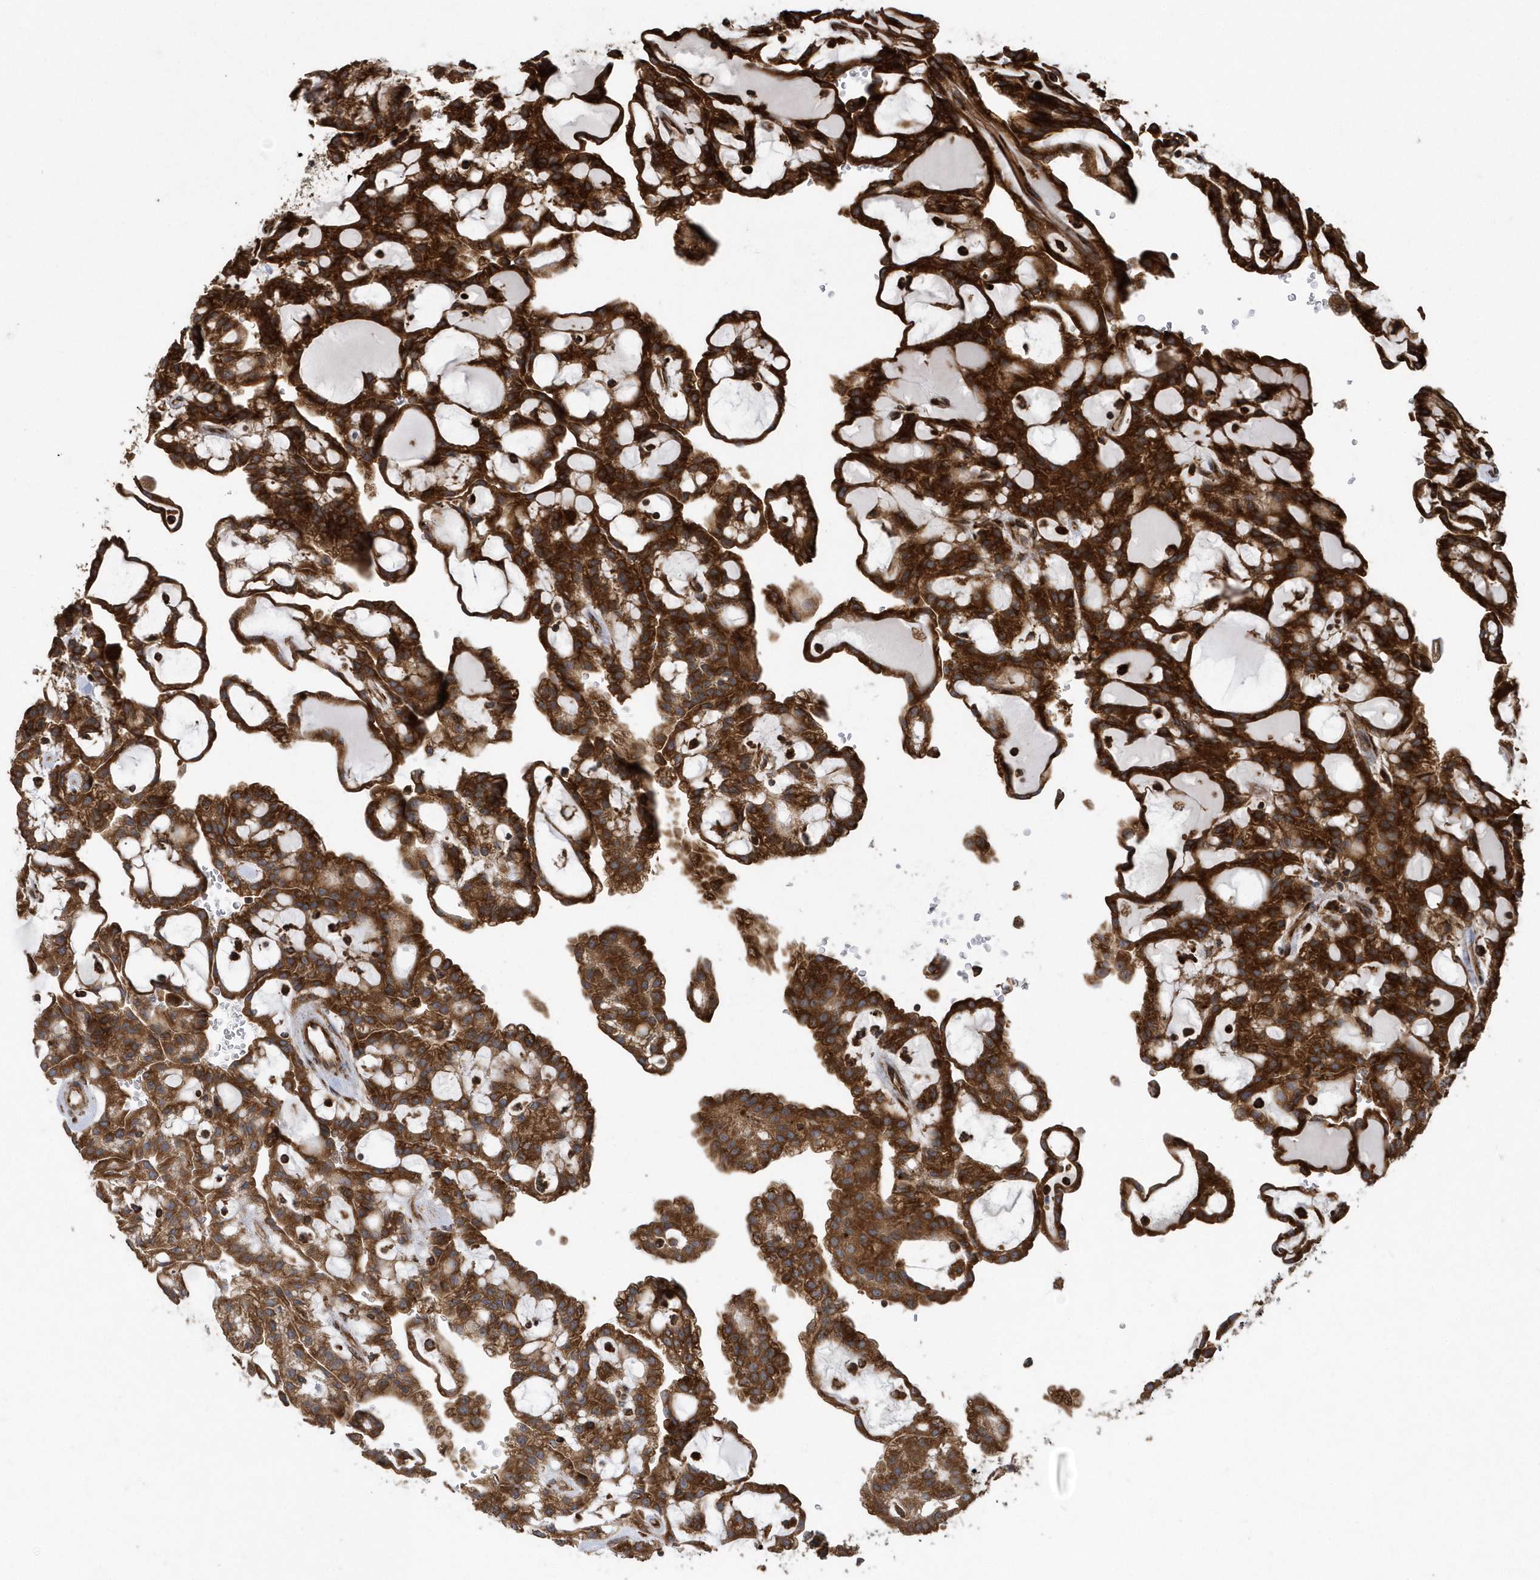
{"staining": {"intensity": "strong", "quantity": ">75%", "location": "cytoplasmic/membranous"}, "tissue": "renal cancer", "cell_type": "Tumor cells", "image_type": "cancer", "snomed": [{"axis": "morphology", "description": "Adenocarcinoma, NOS"}, {"axis": "topography", "description": "Kidney"}], "caption": "Approximately >75% of tumor cells in human renal cancer reveal strong cytoplasmic/membranous protein staining as visualized by brown immunohistochemical staining.", "gene": "WASHC5", "patient": {"sex": "male", "age": 63}}